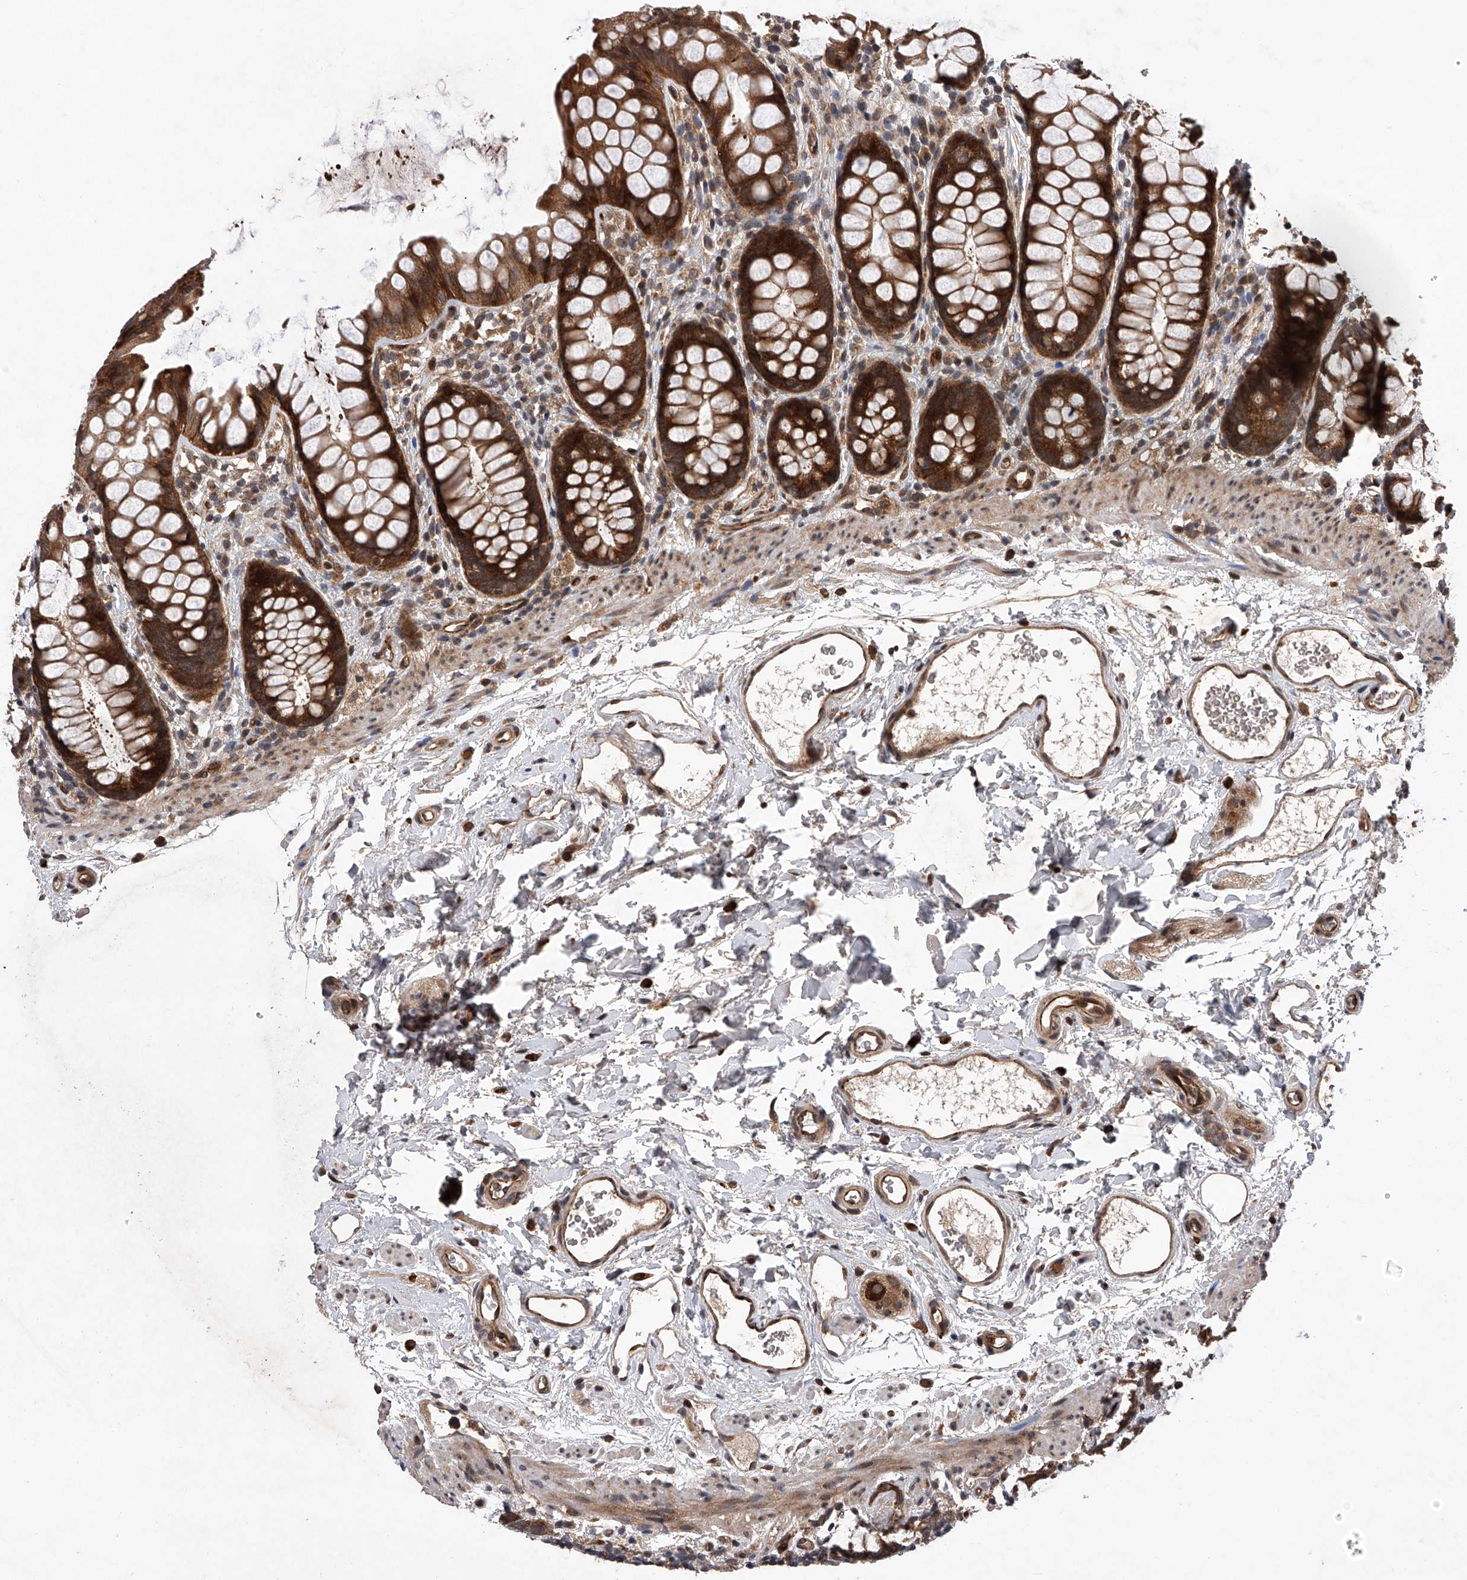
{"staining": {"intensity": "strong", "quantity": ">75%", "location": "cytoplasmic/membranous"}, "tissue": "rectum", "cell_type": "Glandular cells", "image_type": "normal", "snomed": [{"axis": "morphology", "description": "Normal tissue, NOS"}, {"axis": "topography", "description": "Rectum"}], "caption": "A histopathology image showing strong cytoplasmic/membranous staining in about >75% of glandular cells in unremarkable rectum, as visualized by brown immunohistochemical staining.", "gene": "MAP3K11", "patient": {"sex": "female", "age": 65}}